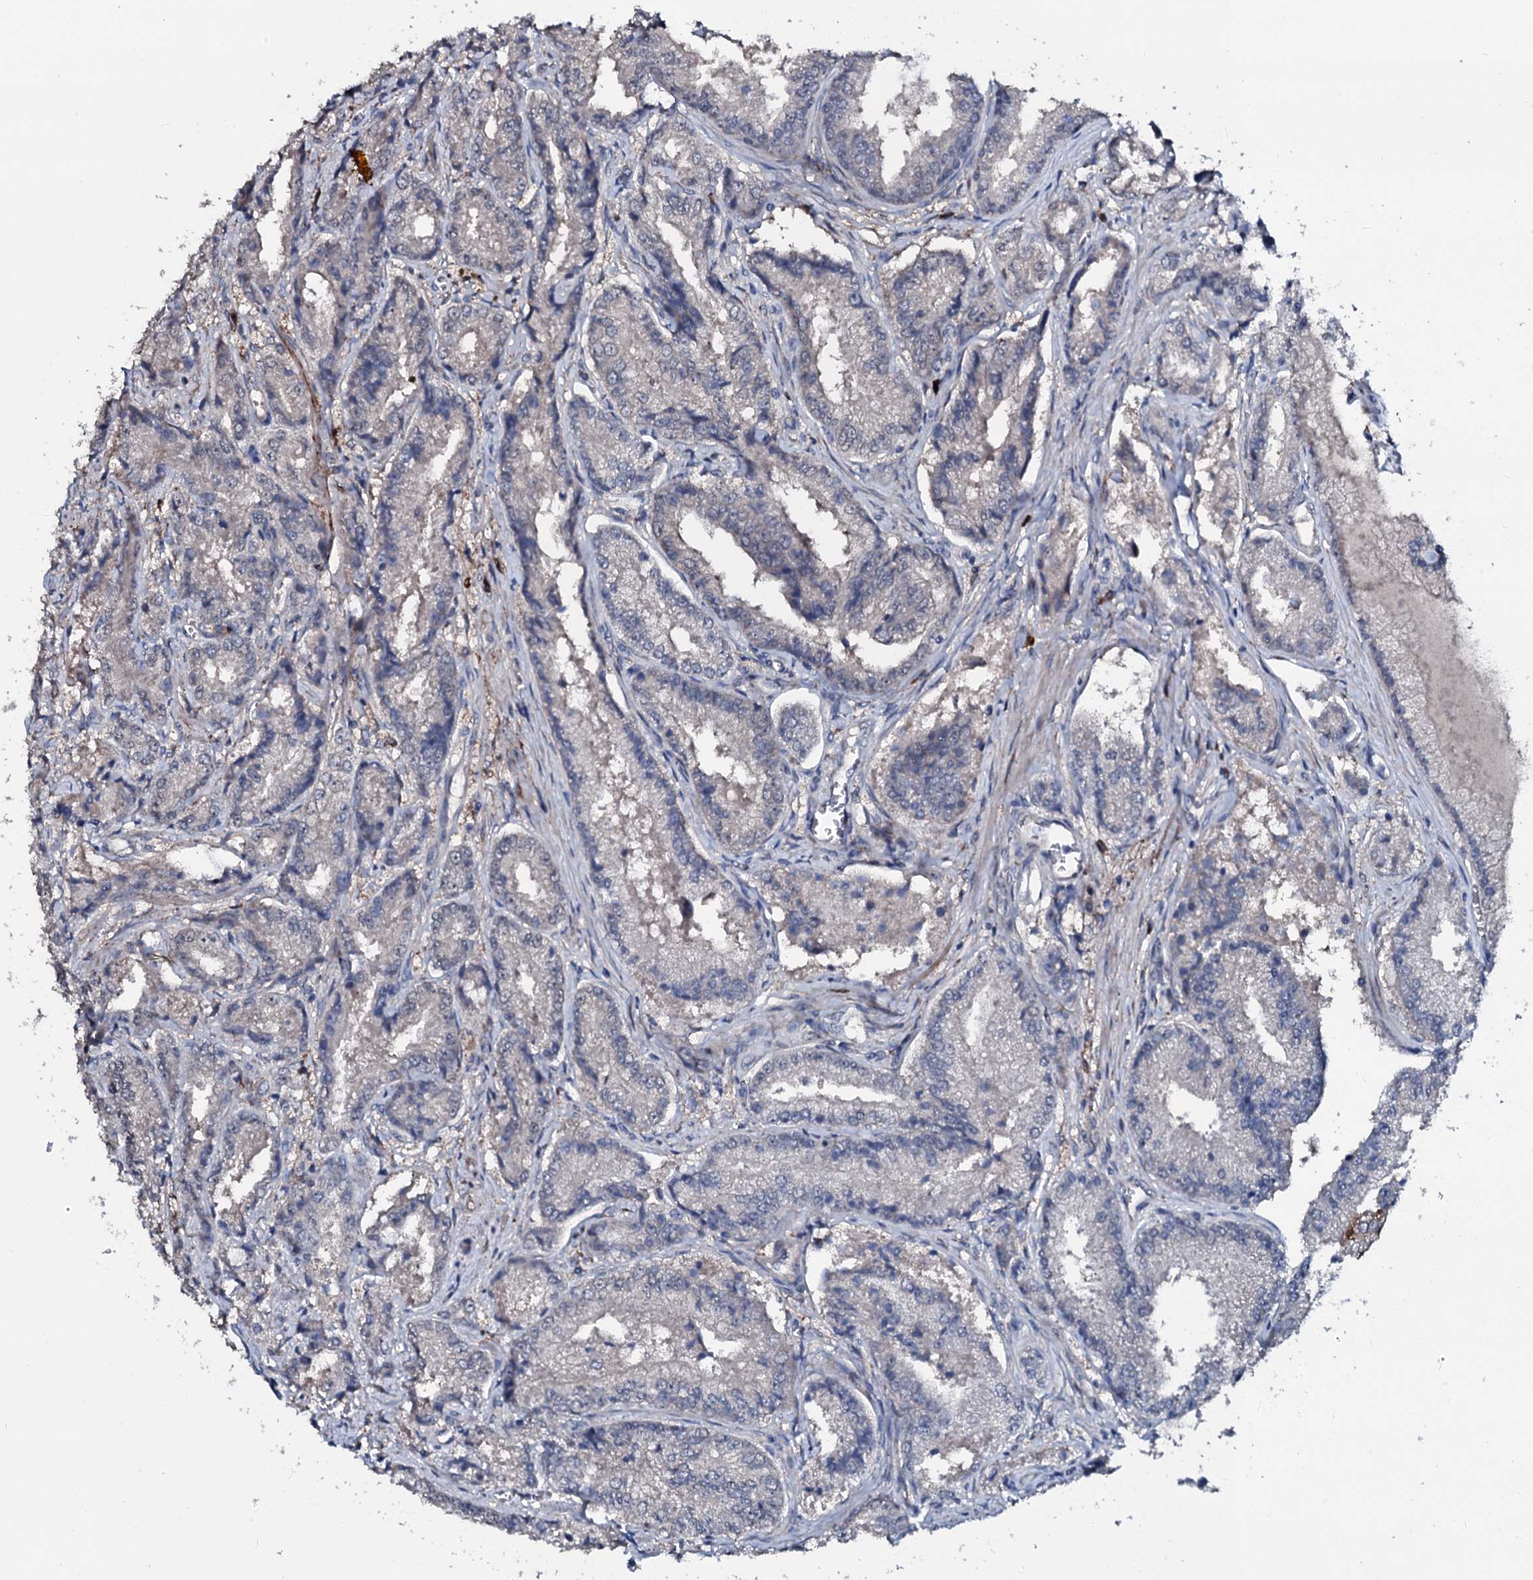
{"staining": {"intensity": "negative", "quantity": "none", "location": "none"}, "tissue": "prostate cancer", "cell_type": "Tumor cells", "image_type": "cancer", "snomed": [{"axis": "morphology", "description": "Adenocarcinoma, High grade"}, {"axis": "topography", "description": "Prostate"}], "caption": "Tumor cells show no significant expression in high-grade adenocarcinoma (prostate).", "gene": "IL12B", "patient": {"sex": "male", "age": 72}}